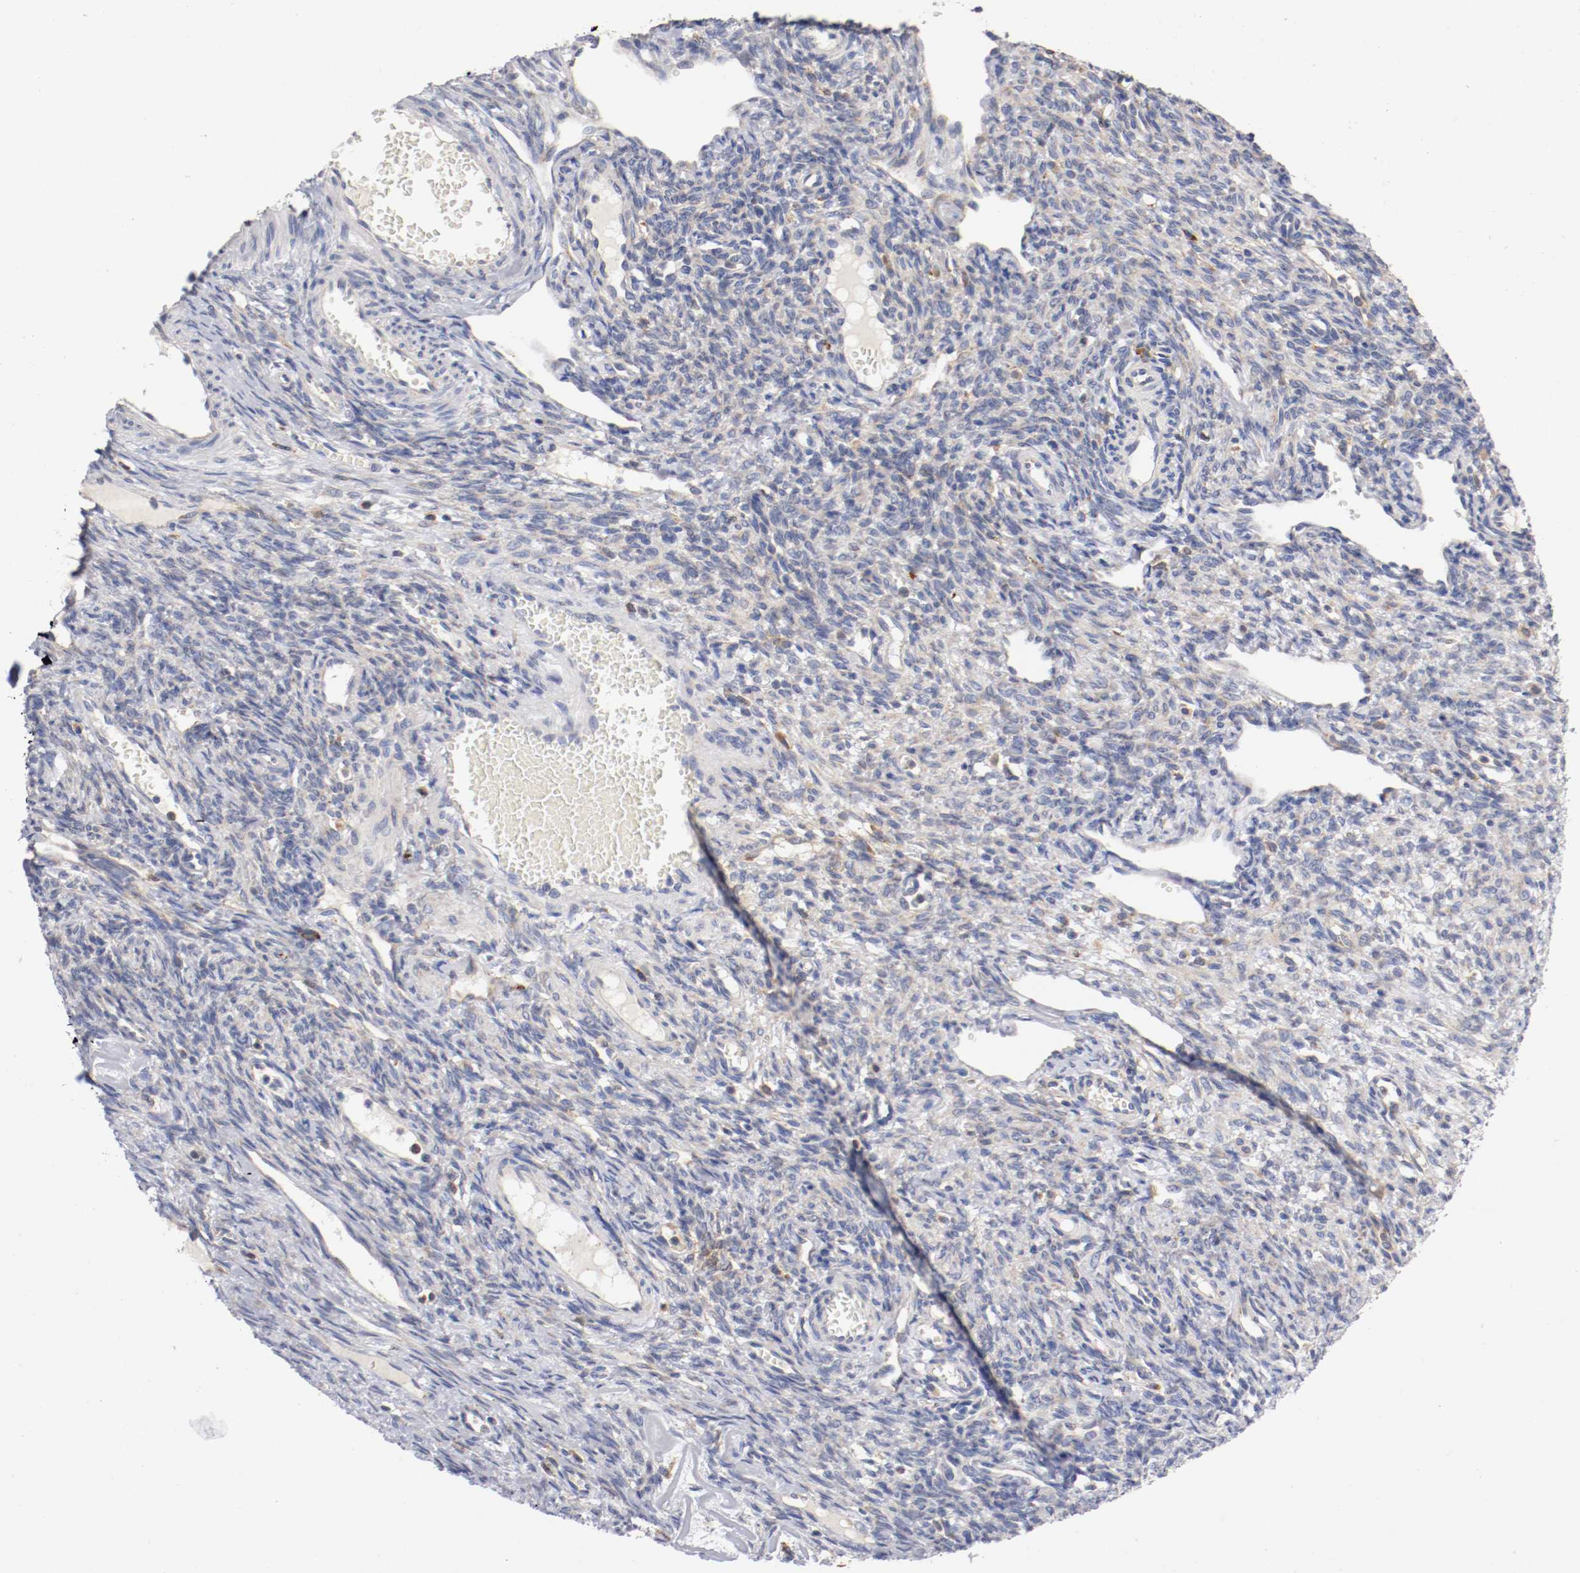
{"staining": {"intensity": "moderate", "quantity": "<25%", "location": "cytoplasmic/membranous"}, "tissue": "ovary", "cell_type": "Ovarian stroma cells", "image_type": "normal", "snomed": [{"axis": "morphology", "description": "Normal tissue, NOS"}, {"axis": "topography", "description": "Ovary"}], "caption": "Protein staining by IHC demonstrates moderate cytoplasmic/membranous expression in approximately <25% of ovarian stroma cells in normal ovary.", "gene": "TRAF2", "patient": {"sex": "female", "age": 33}}